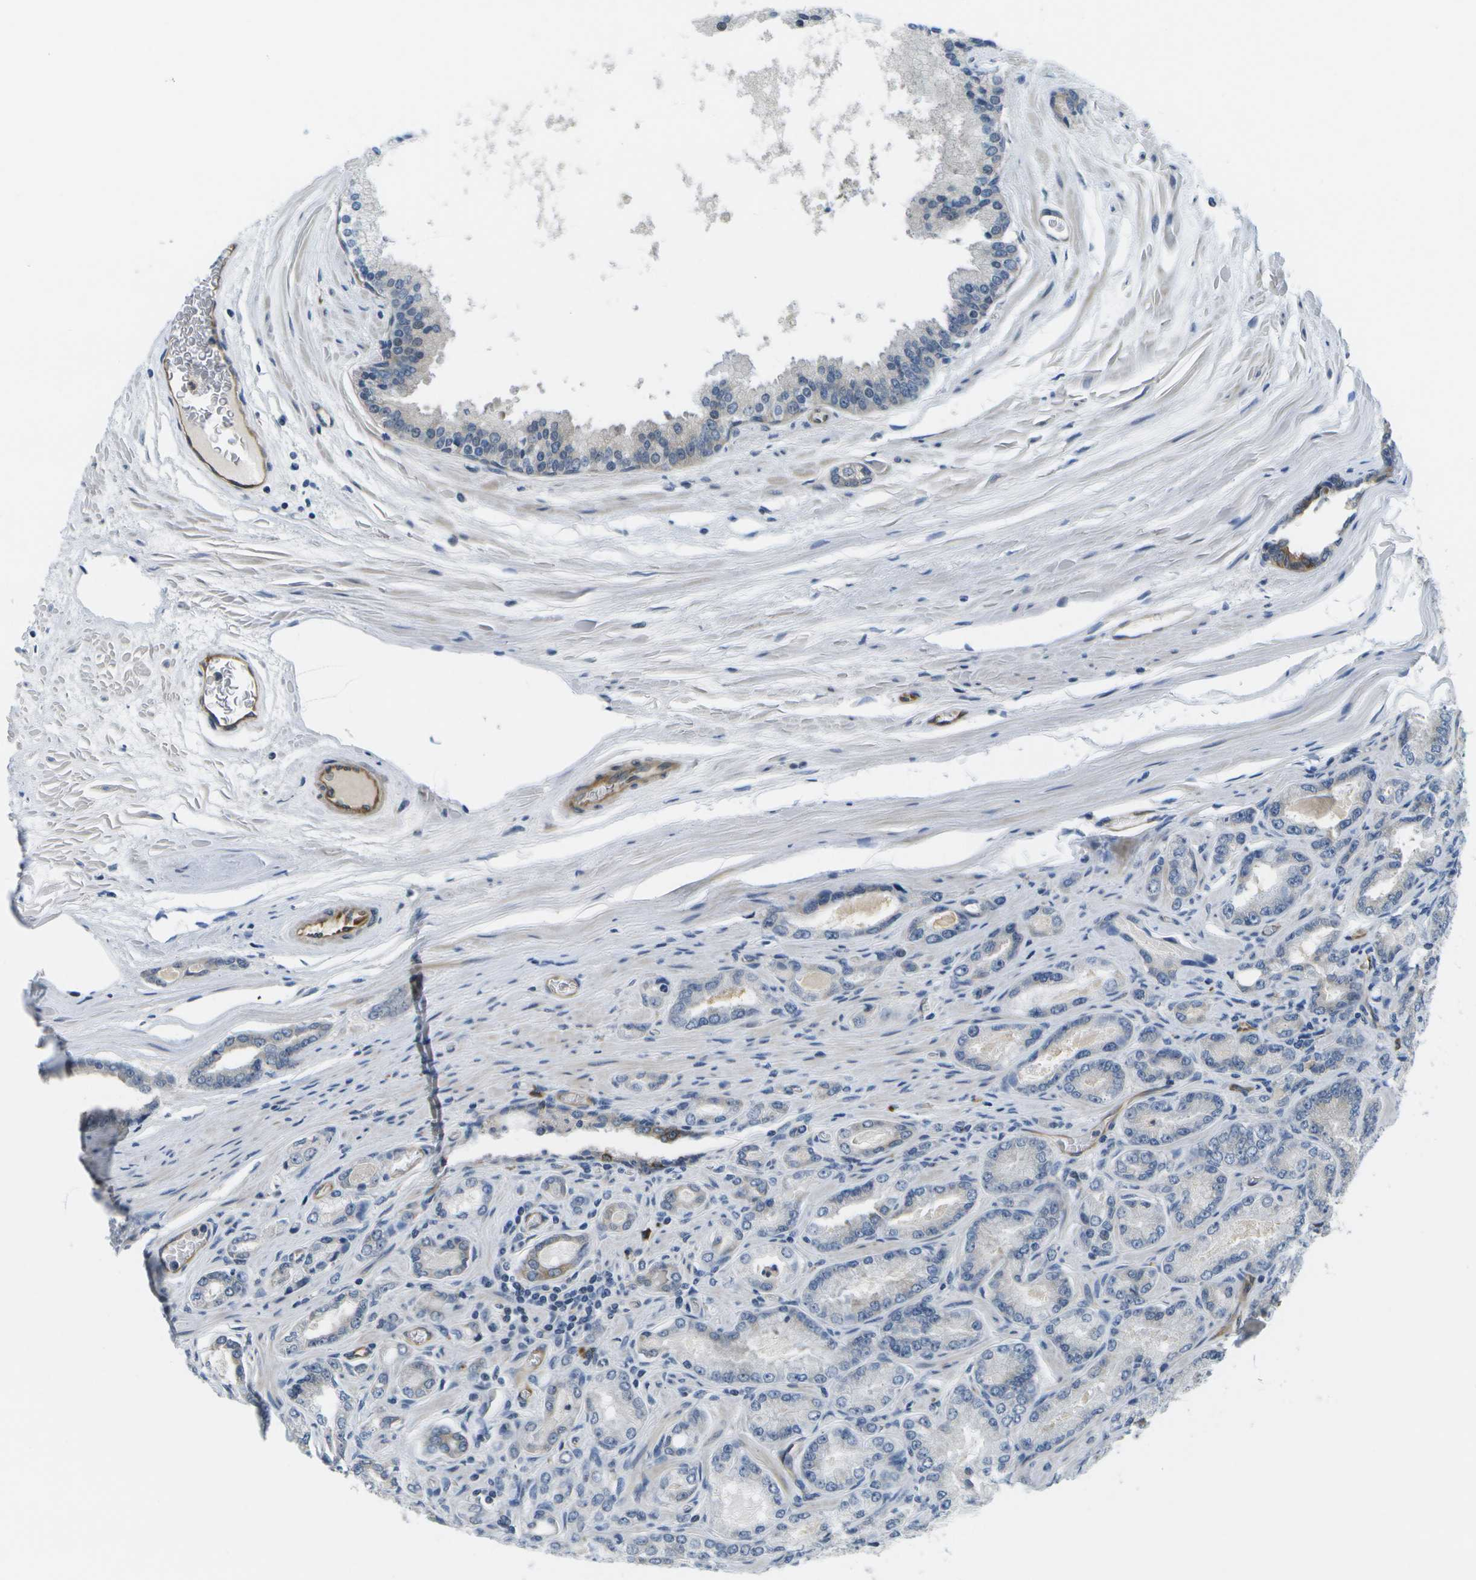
{"staining": {"intensity": "moderate", "quantity": "<25%", "location": "cytoplasmic/membranous"}, "tissue": "prostate cancer", "cell_type": "Tumor cells", "image_type": "cancer", "snomed": [{"axis": "morphology", "description": "Adenocarcinoma, High grade"}, {"axis": "topography", "description": "Prostate"}], "caption": "DAB (3,3'-diaminobenzidine) immunohistochemical staining of human prostate cancer (high-grade adenocarcinoma) reveals moderate cytoplasmic/membranous protein positivity in approximately <25% of tumor cells. Immunohistochemistry stains the protein of interest in brown and the nuclei are stained blue.", "gene": "MARCHF8", "patient": {"sex": "male", "age": 65}}